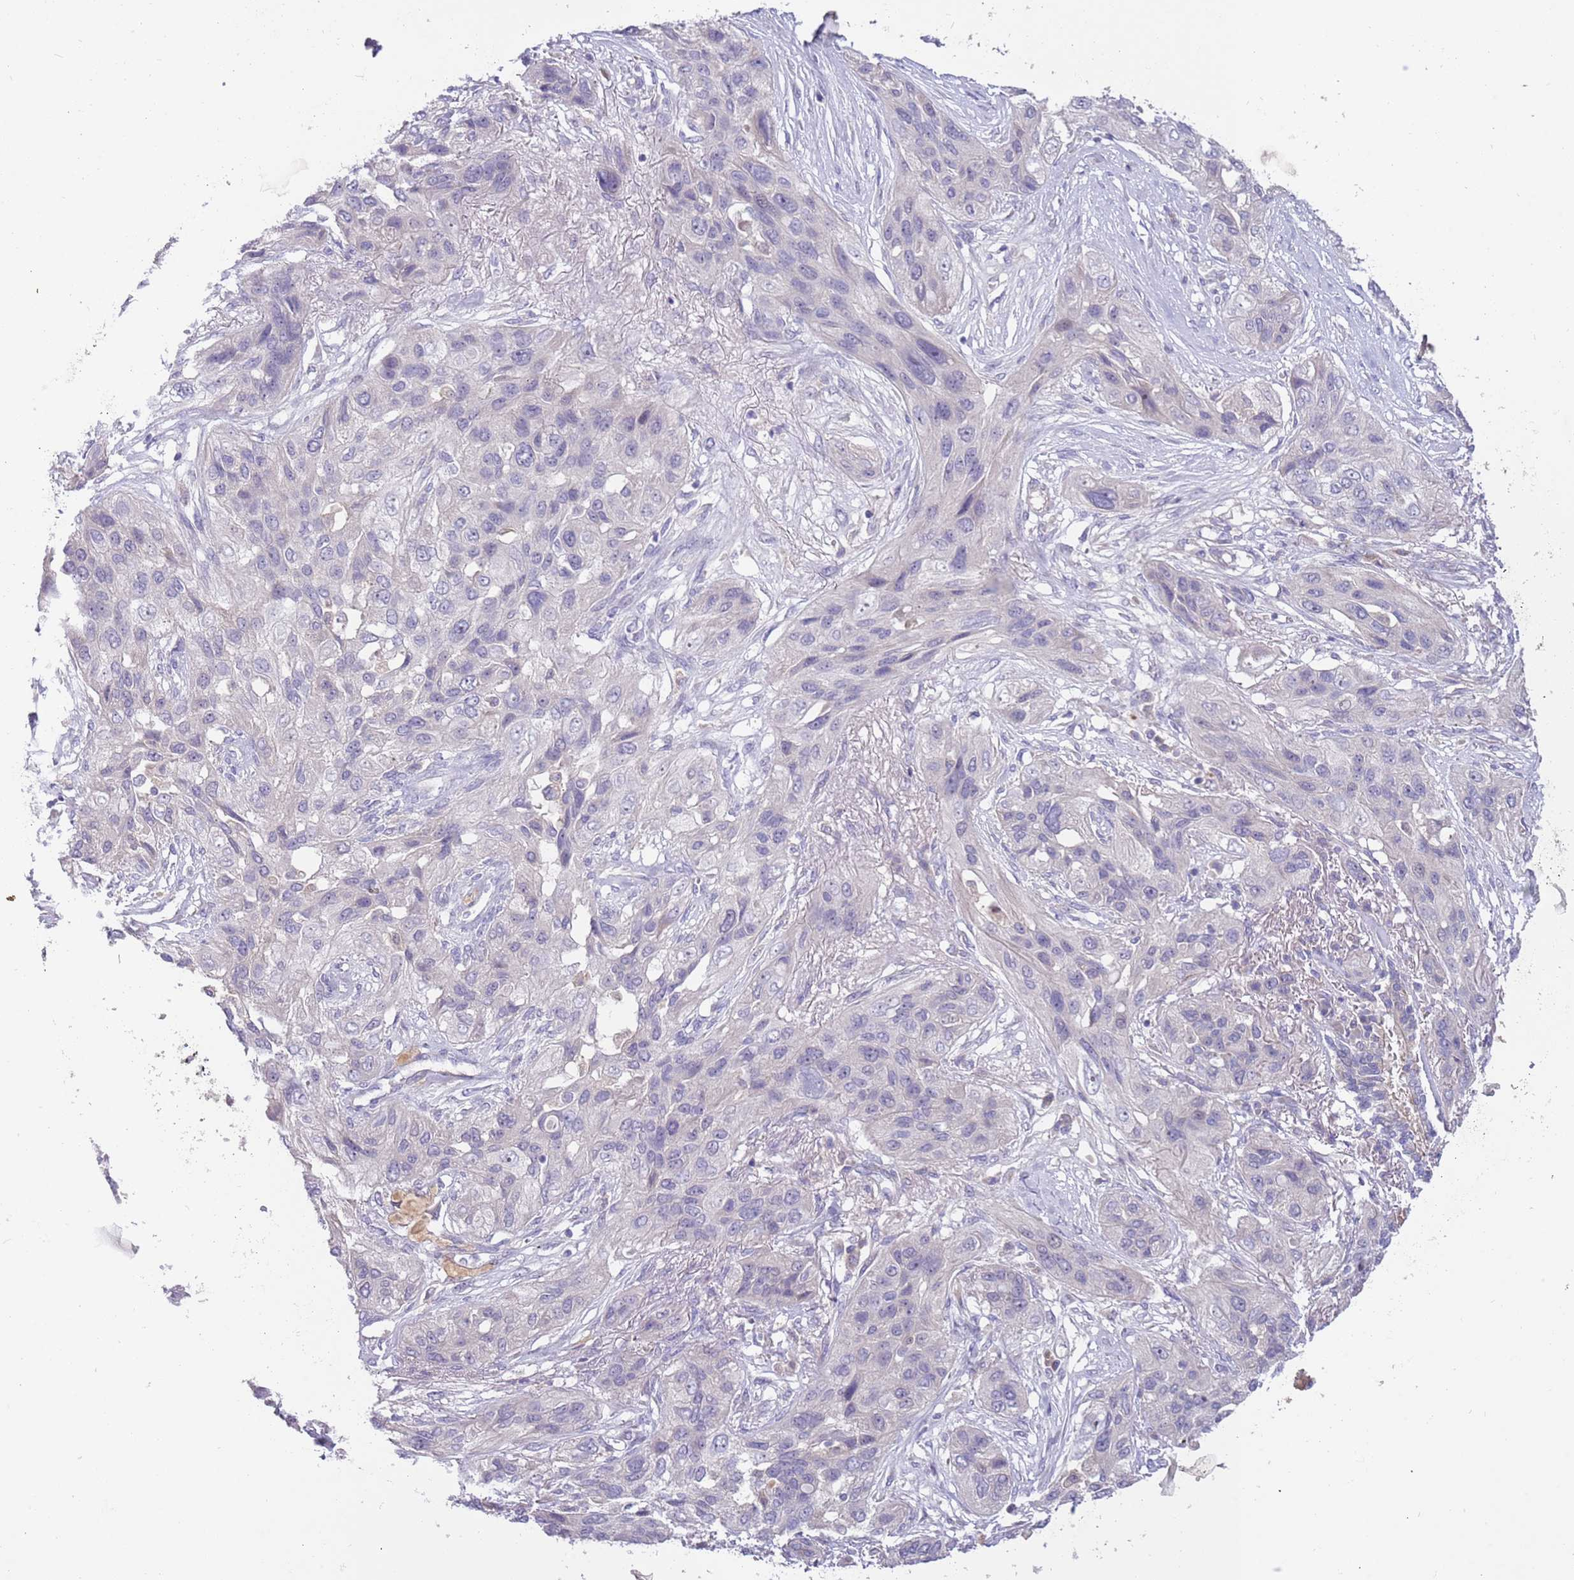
{"staining": {"intensity": "negative", "quantity": "none", "location": "none"}, "tissue": "lung cancer", "cell_type": "Tumor cells", "image_type": "cancer", "snomed": [{"axis": "morphology", "description": "Squamous cell carcinoma, NOS"}, {"axis": "topography", "description": "Lung"}], "caption": "High magnification brightfield microscopy of squamous cell carcinoma (lung) stained with DAB (3,3'-diaminobenzidine) (brown) and counterstained with hematoxylin (blue): tumor cells show no significant expression.", "gene": "CABYR", "patient": {"sex": "female", "age": 70}}